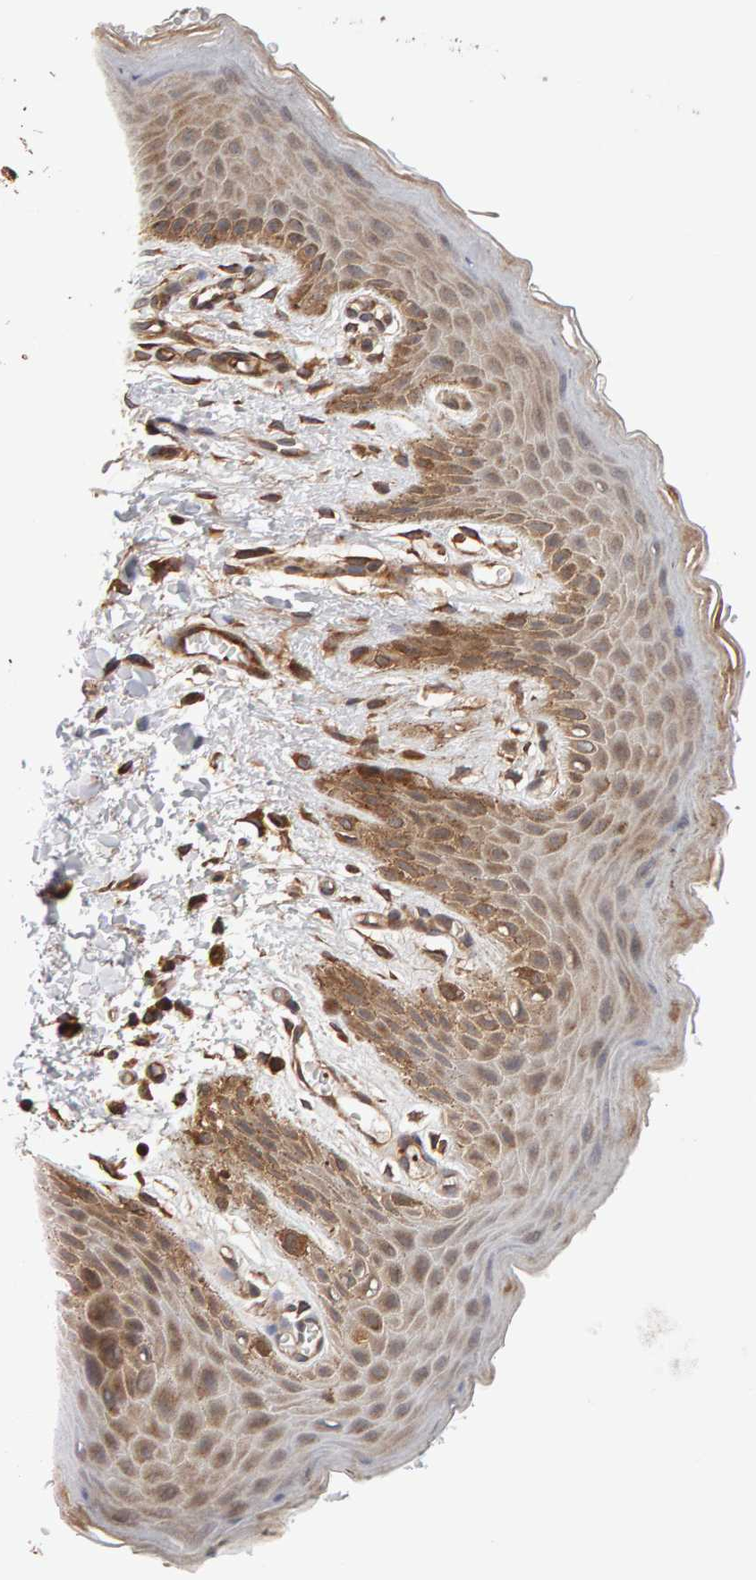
{"staining": {"intensity": "weak", "quantity": ">75%", "location": "cytoplasmic/membranous"}, "tissue": "skin", "cell_type": "Epidermal cells", "image_type": "normal", "snomed": [{"axis": "morphology", "description": "Normal tissue, NOS"}, {"axis": "topography", "description": "Anal"}, {"axis": "topography", "description": "Peripheral nerve tissue"}], "caption": "Immunohistochemical staining of unremarkable human skin exhibits low levels of weak cytoplasmic/membranous positivity in approximately >75% of epidermal cells. (DAB IHC with brightfield microscopy, high magnification).", "gene": "SYNRG", "patient": {"sex": "male", "age": 44}}